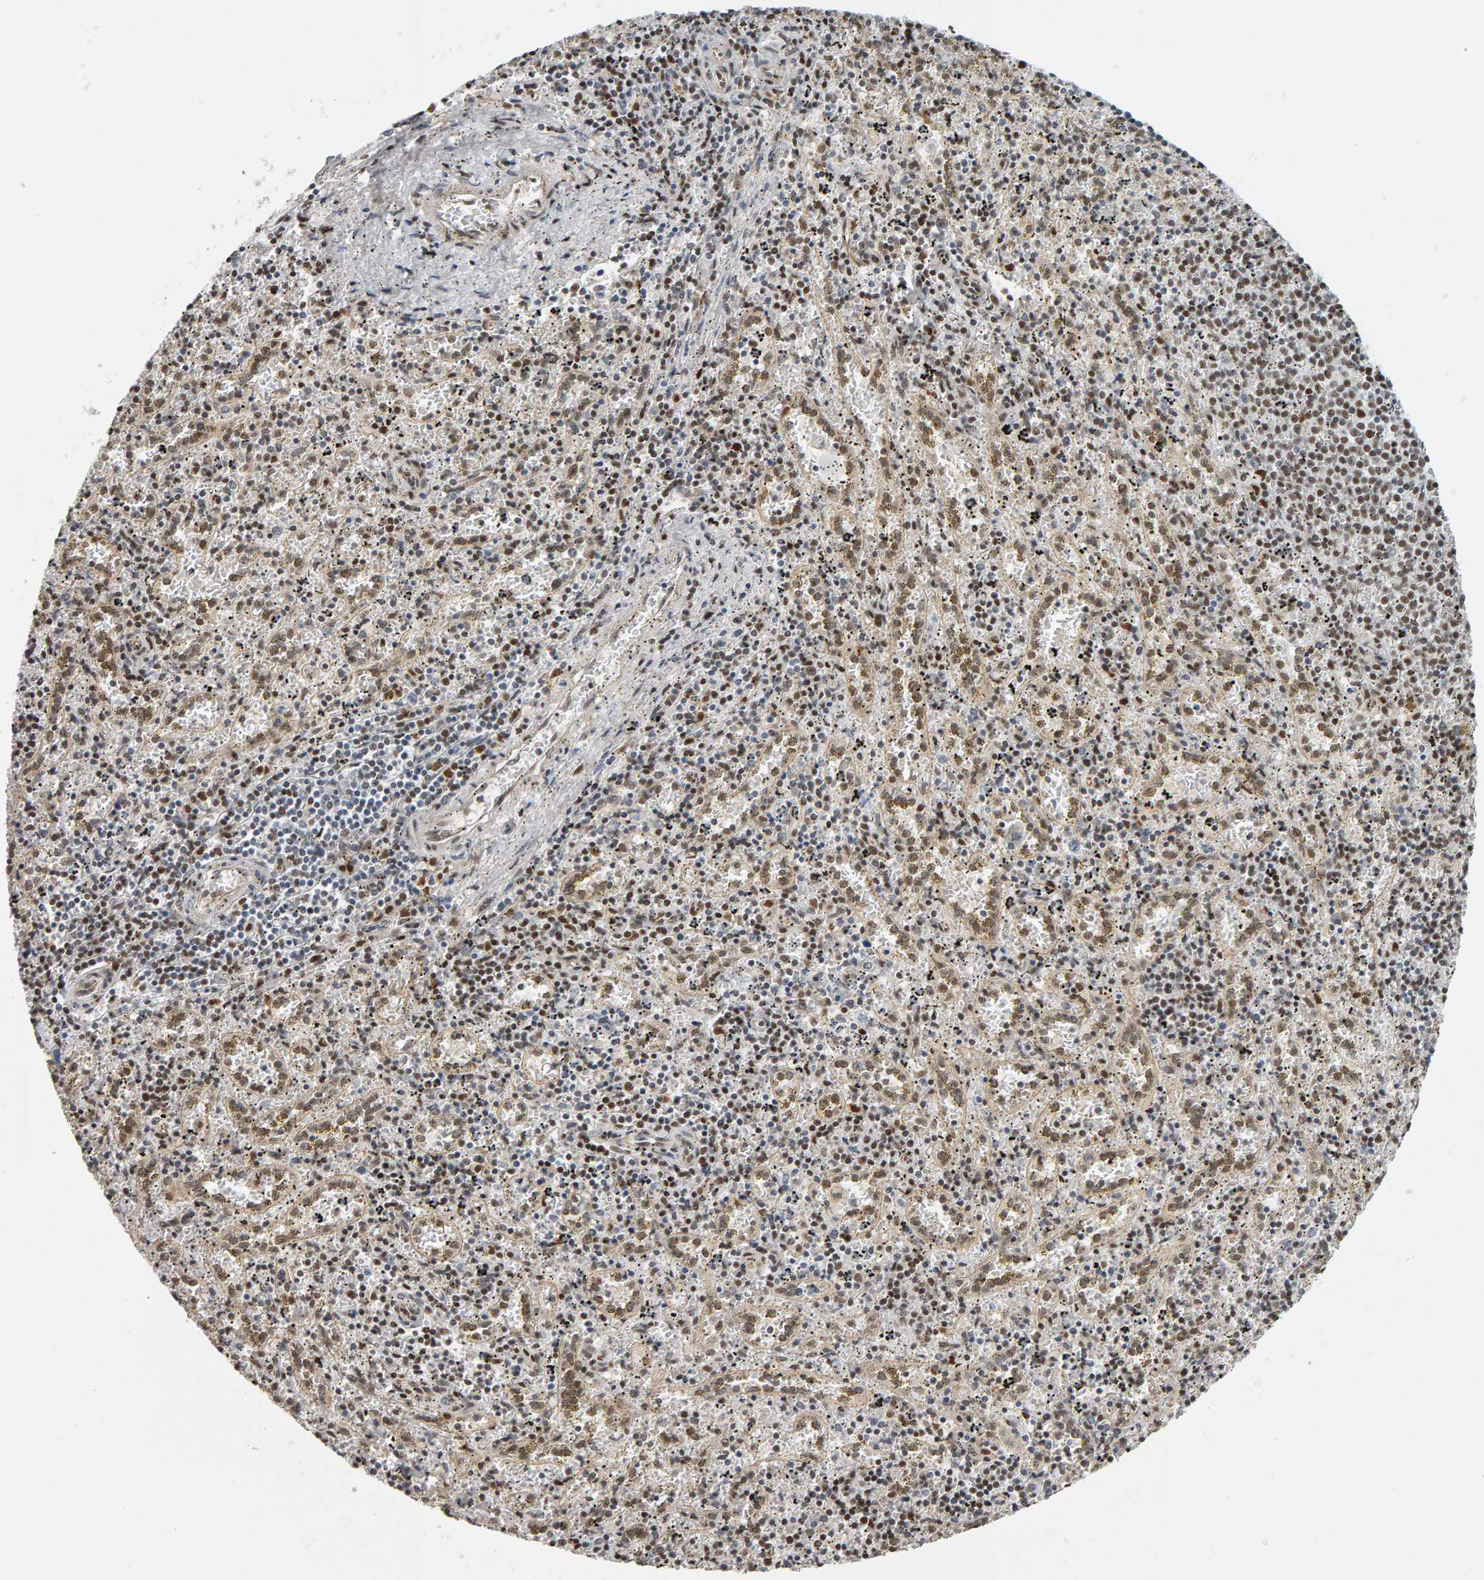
{"staining": {"intensity": "weak", "quantity": "25%-75%", "location": "nuclear"}, "tissue": "spleen", "cell_type": "Cells in red pulp", "image_type": "normal", "snomed": [{"axis": "morphology", "description": "Normal tissue, NOS"}, {"axis": "topography", "description": "Spleen"}], "caption": "Cells in red pulp demonstrate low levels of weak nuclear staining in approximately 25%-75% of cells in benign spleen. The protein is stained brown, and the nuclei are stained in blue (DAB IHC with brightfield microscopy, high magnification).", "gene": "ATF7IP", "patient": {"sex": "male", "age": 11}}